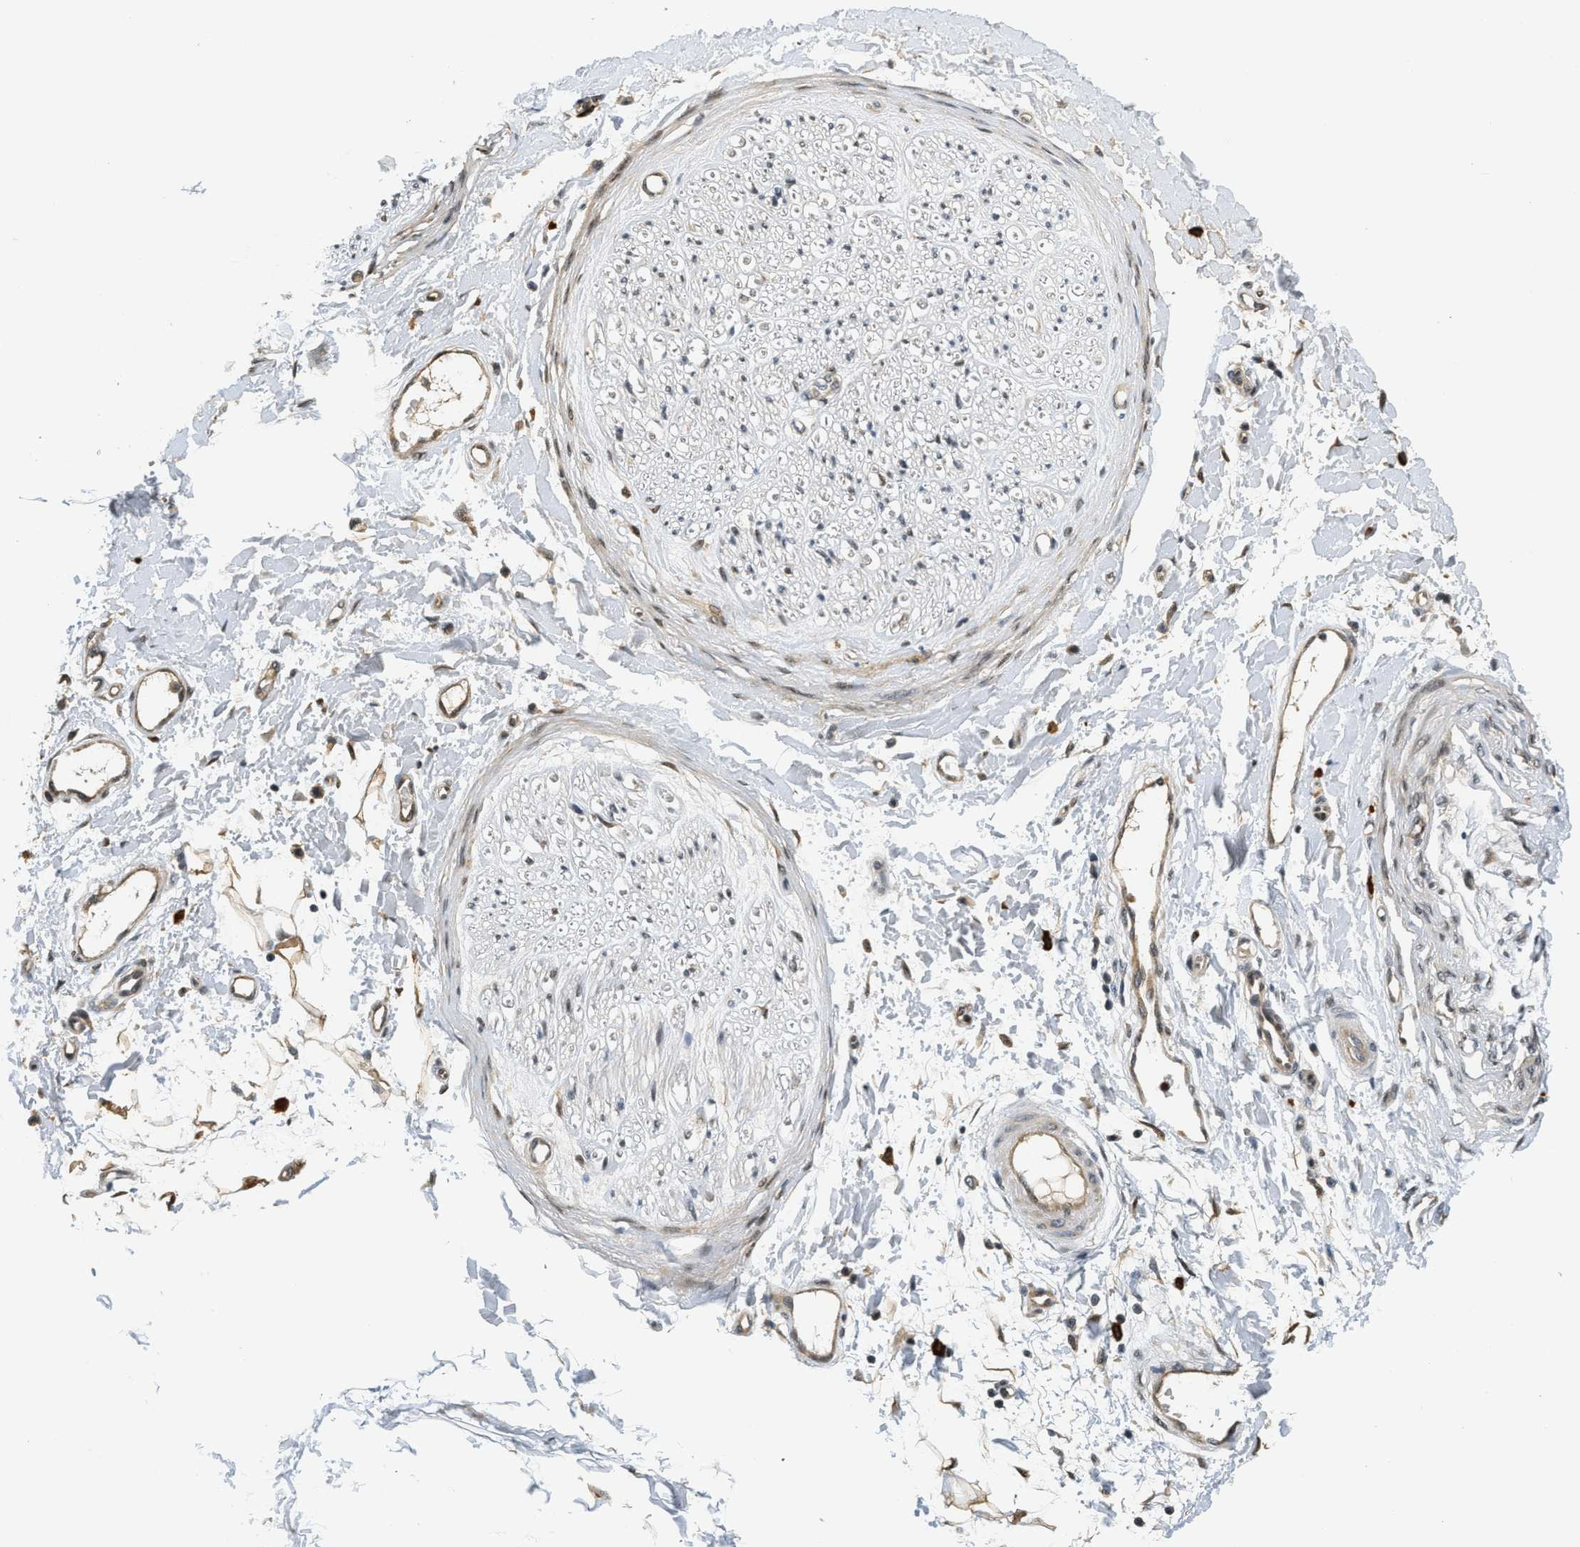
{"staining": {"intensity": "moderate", "quantity": ">75%", "location": "cytoplasmic/membranous,nuclear"}, "tissue": "adipose tissue", "cell_type": "Adipocytes", "image_type": "normal", "snomed": [{"axis": "morphology", "description": "Normal tissue, NOS"}, {"axis": "morphology", "description": "Squamous cell carcinoma, NOS"}, {"axis": "topography", "description": "Skin"}, {"axis": "topography", "description": "Peripheral nerve tissue"}], "caption": "Protein expression analysis of benign adipose tissue shows moderate cytoplasmic/membranous,nuclear staining in approximately >75% of adipocytes. Immunohistochemistry stains the protein in brown and the nuclei are stained blue.", "gene": "KMT2A", "patient": {"sex": "male", "age": 83}}